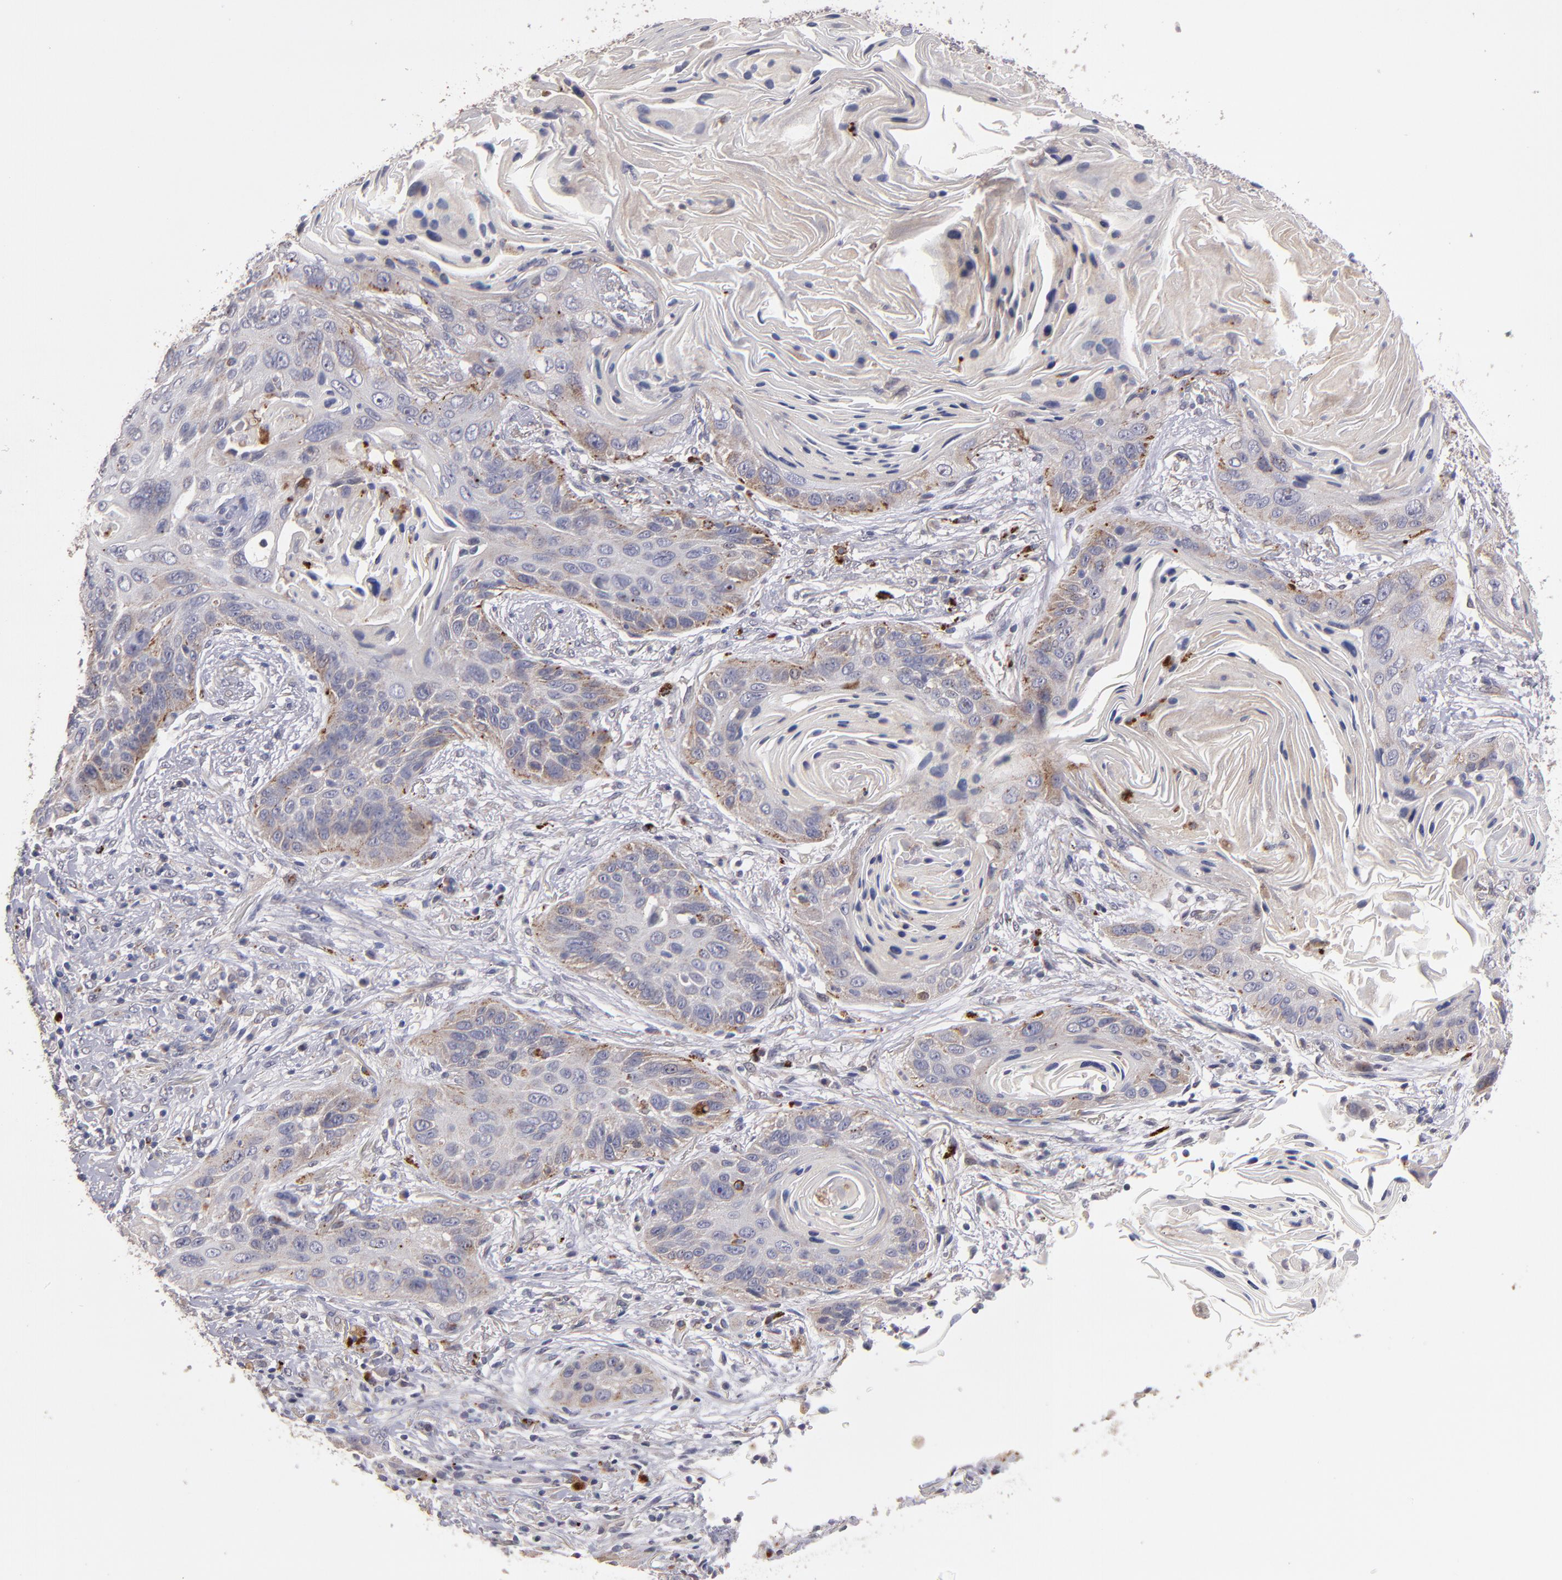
{"staining": {"intensity": "moderate", "quantity": "<25%", "location": "cytoplasmic/membranous"}, "tissue": "lung cancer", "cell_type": "Tumor cells", "image_type": "cancer", "snomed": [{"axis": "morphology", "description": "Squamous cell carcinoma, NOS"}, {"axis": "topography", "description": "Lung"}], "caption": "Moderate cytoplasmic/membranous staining for a protein is present in about <25% of tumor cells of lung cancer (squamous cell carcinoma) using immunohistochemistry (IHC).", "gene": "MAGEE1", "patient": {"sex": "female", "age": 67}}